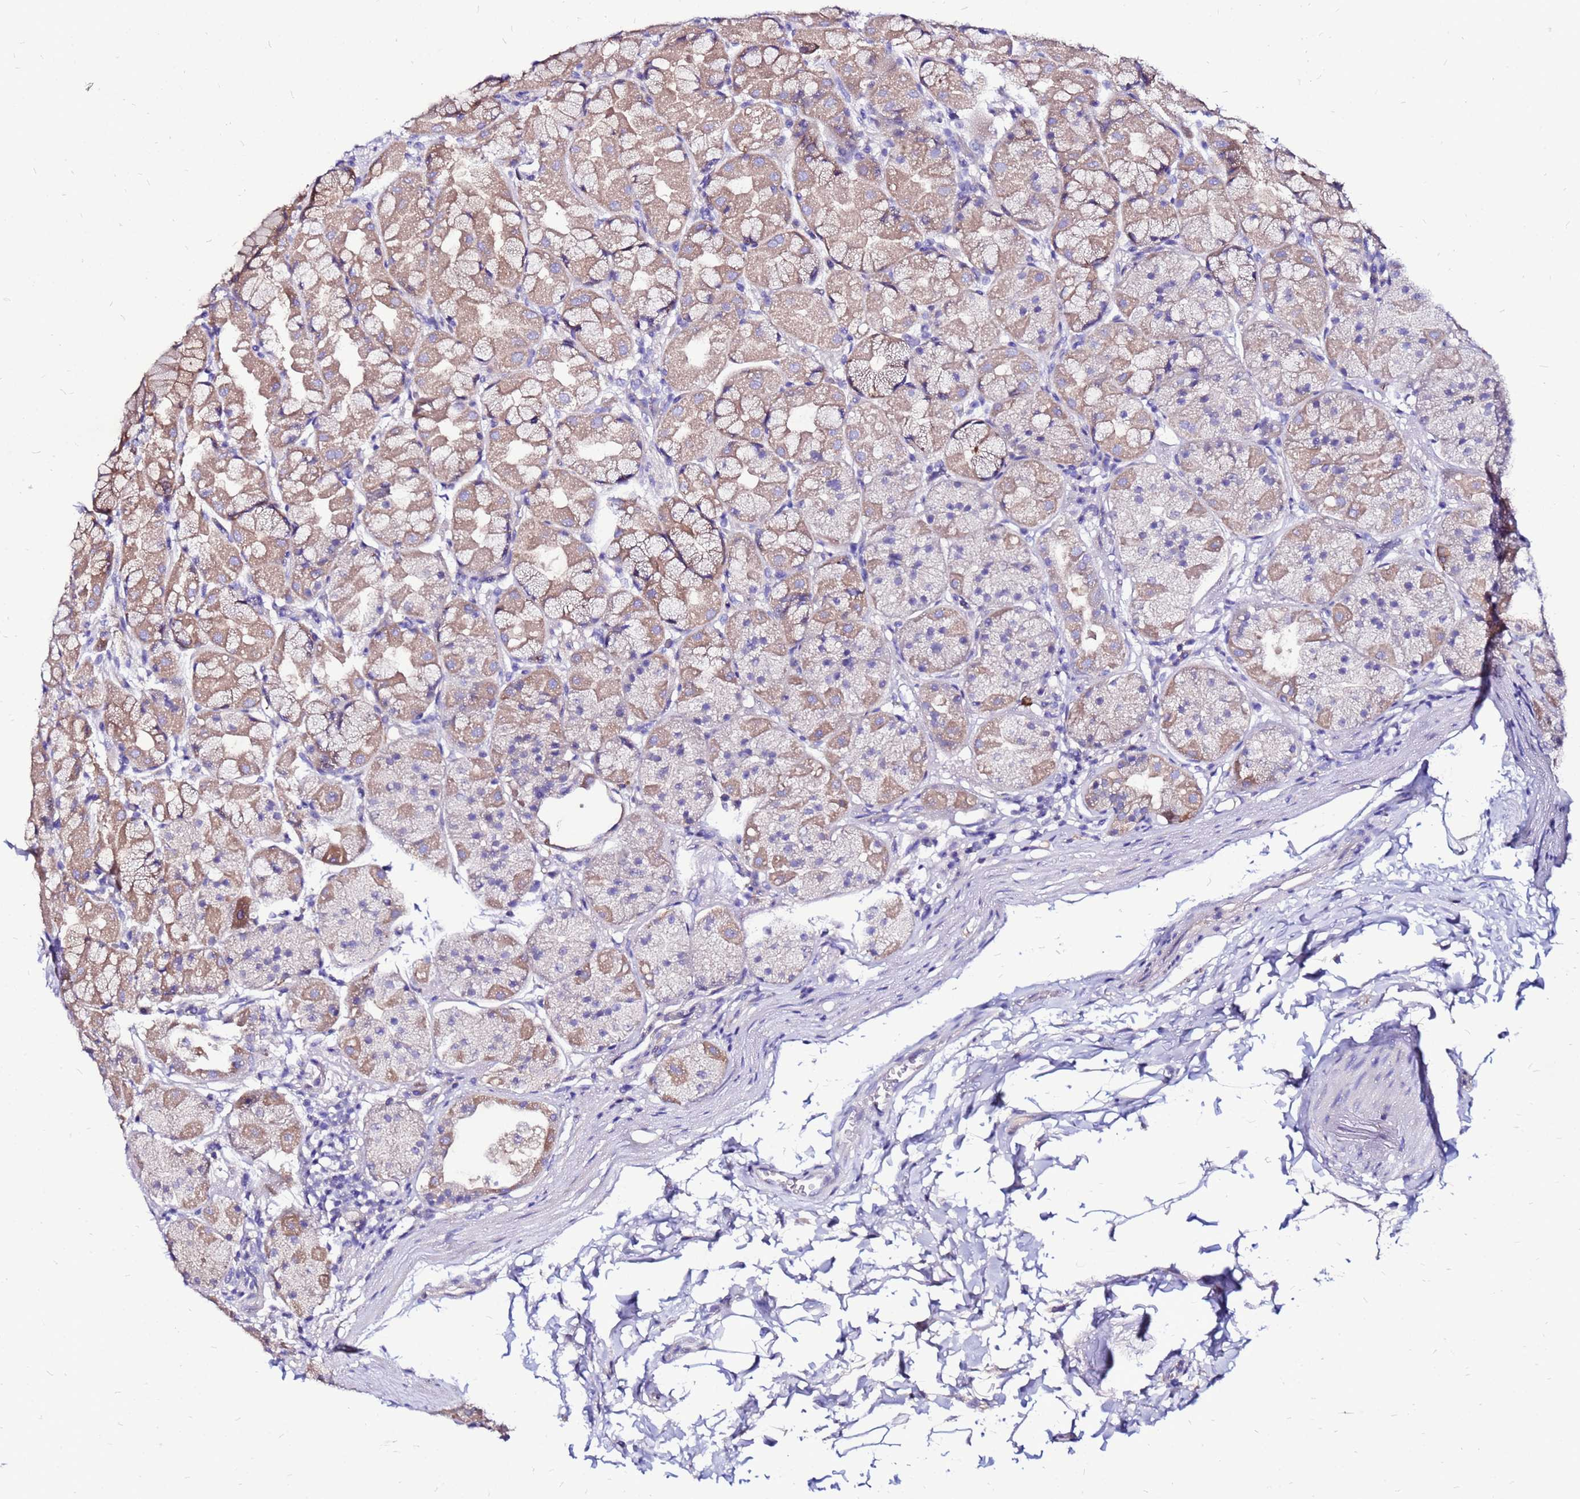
{"staining": {"intensity": "moderate", "quantity": "25%-75%", "location": "cytoplasmic/membranous"}, "tissue": "stomach", "cell_type": "Glandular cells", "image_type": "normal", "snomed": [{"axis": "morphology", "description": "Normal tissue, NOS"}, {"axis": "topography", "description": "Stomach"}], "caption": "Immunohistochemical staining of normal stomach displays moderate cytoplasmic/membranous protein expression in approximately 25%-75% of glandular cells. The staining is performed using DAB (3,3'-diaminobenzidine) brown chromogen to label protein expression. The nuclei are counter-stained blue using hematoxylin.", "gene": "ARHGEF35", "patient": {"sex": "male", "age": 57}}